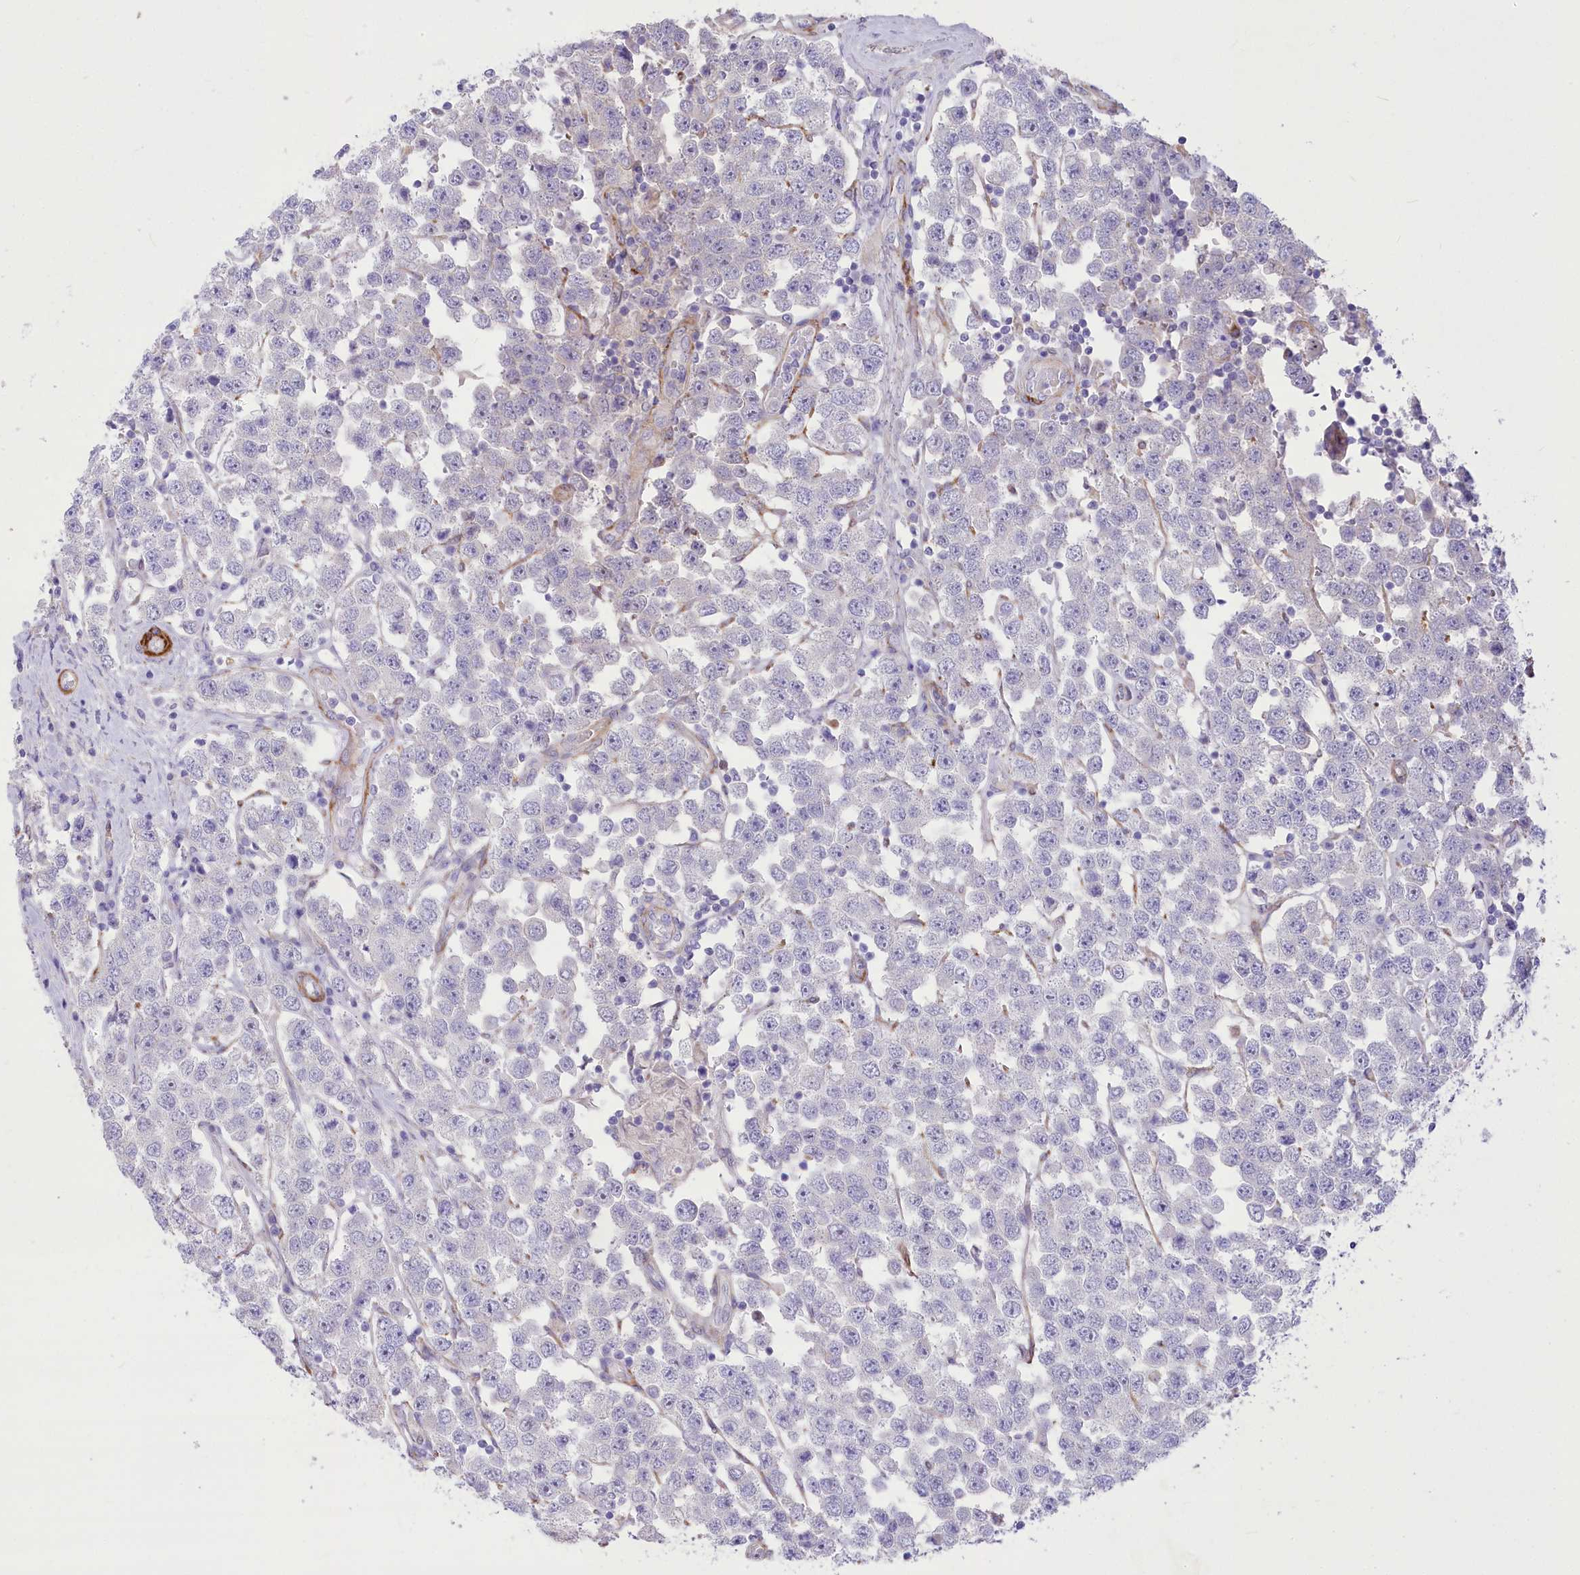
{"staining": {"intensity": "negative", "quantity": "none", "location": "none"}, "tissue": "testis cancer", "cell_type": "Tumor cells", "image_type": "cancer", "snomed": [{"axis": "morphology", "description": "Seminoma, NOS"}, {"axis": "topography", "description": "Testis"}], "caption": "There is no significant staining in tumor cells of testis cancer. (DAB (3,3'-diaminobenzidine) IHC visualized using brightfield microscopy, high magnification).", "gene": "ANGPTL3", "patient": {"sex": "male", "age": 28}}